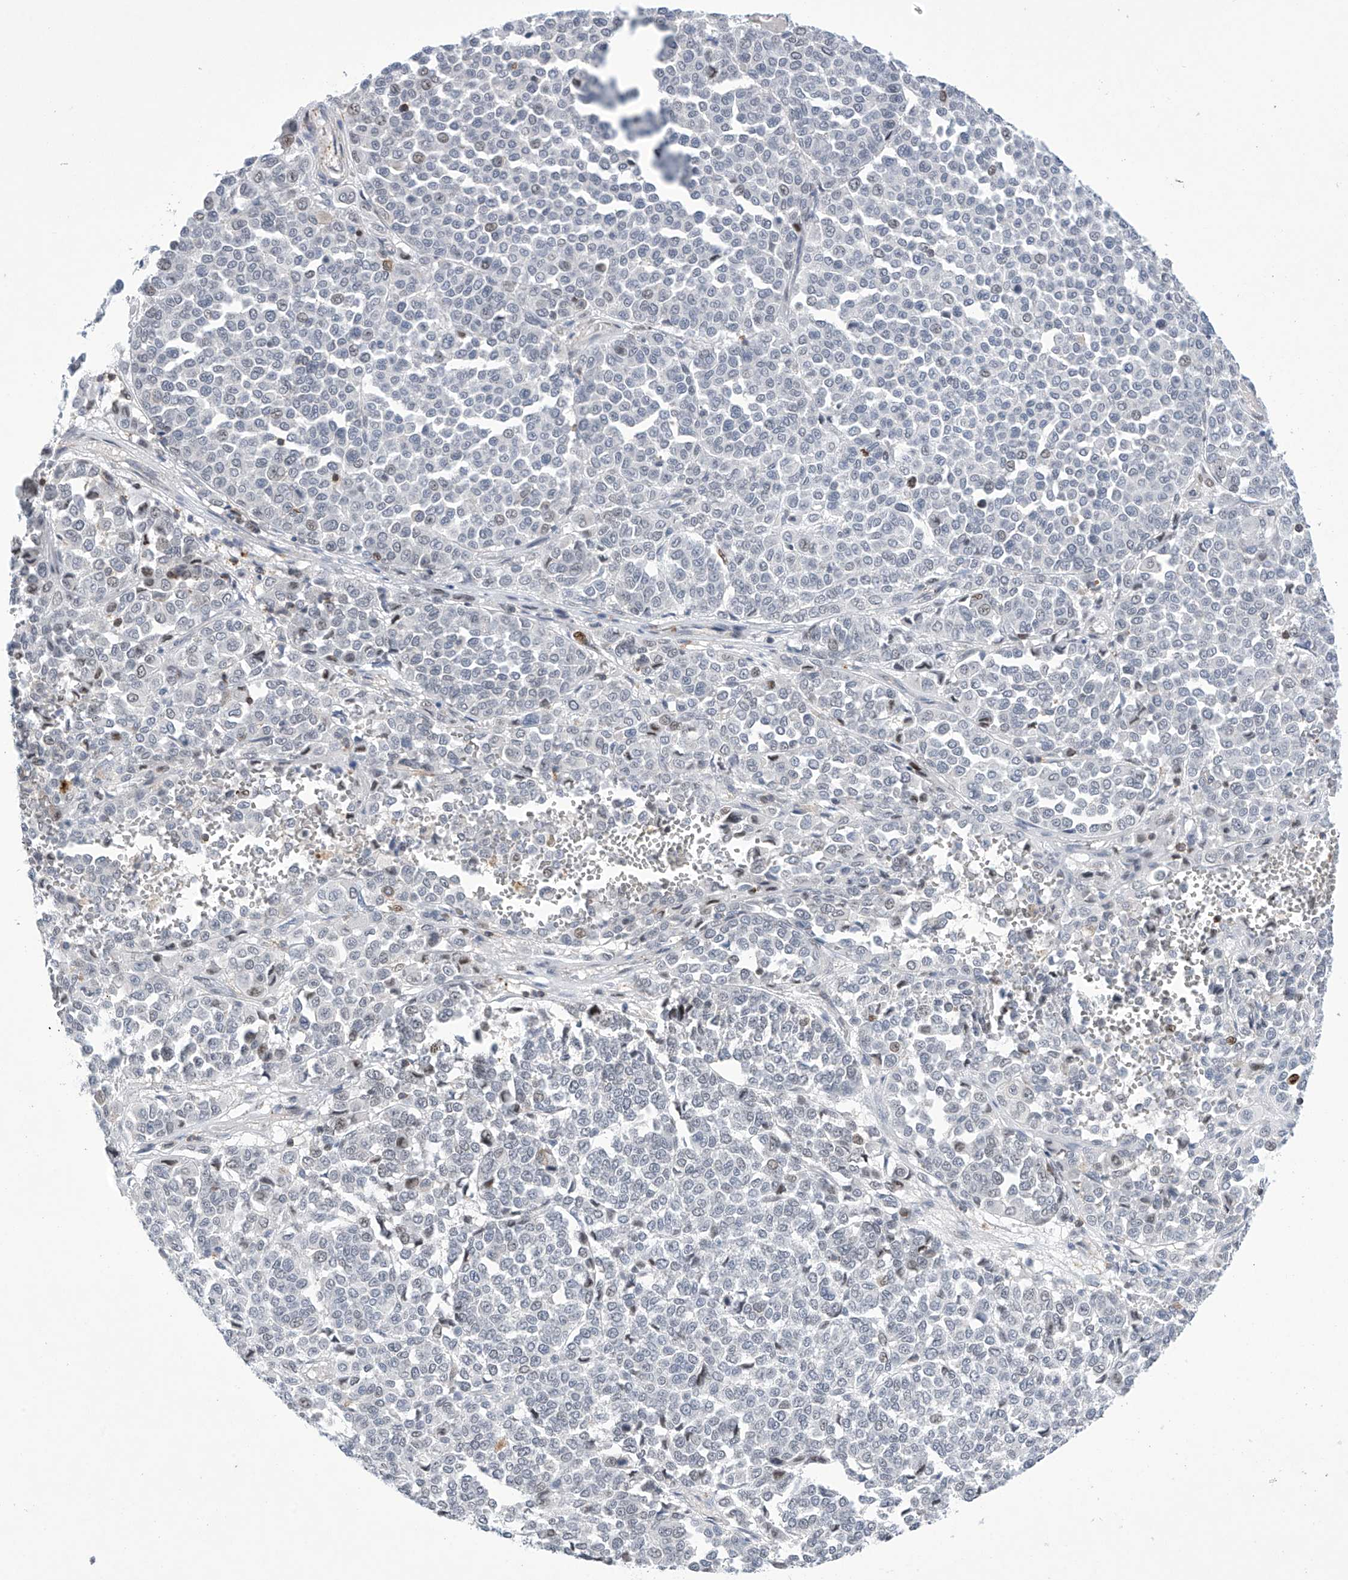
{"staining": {"intensity": "negative", "quantity": "none", "location": "none"}, "tissue": "melanoma", "cell_type": "Tumor cells", "image_type": "cancer", "snomed": [{"axis": "morphology", "description": "Malignant melanoma, Metastatic site"}, {"axis": "topography", "description": "Pancreas"}], "caption": "IHC of melanoma demonstrates no positivity in tumor cells.", "gene": "MSL3", "patient": {"sex": "female", "age": 30}}